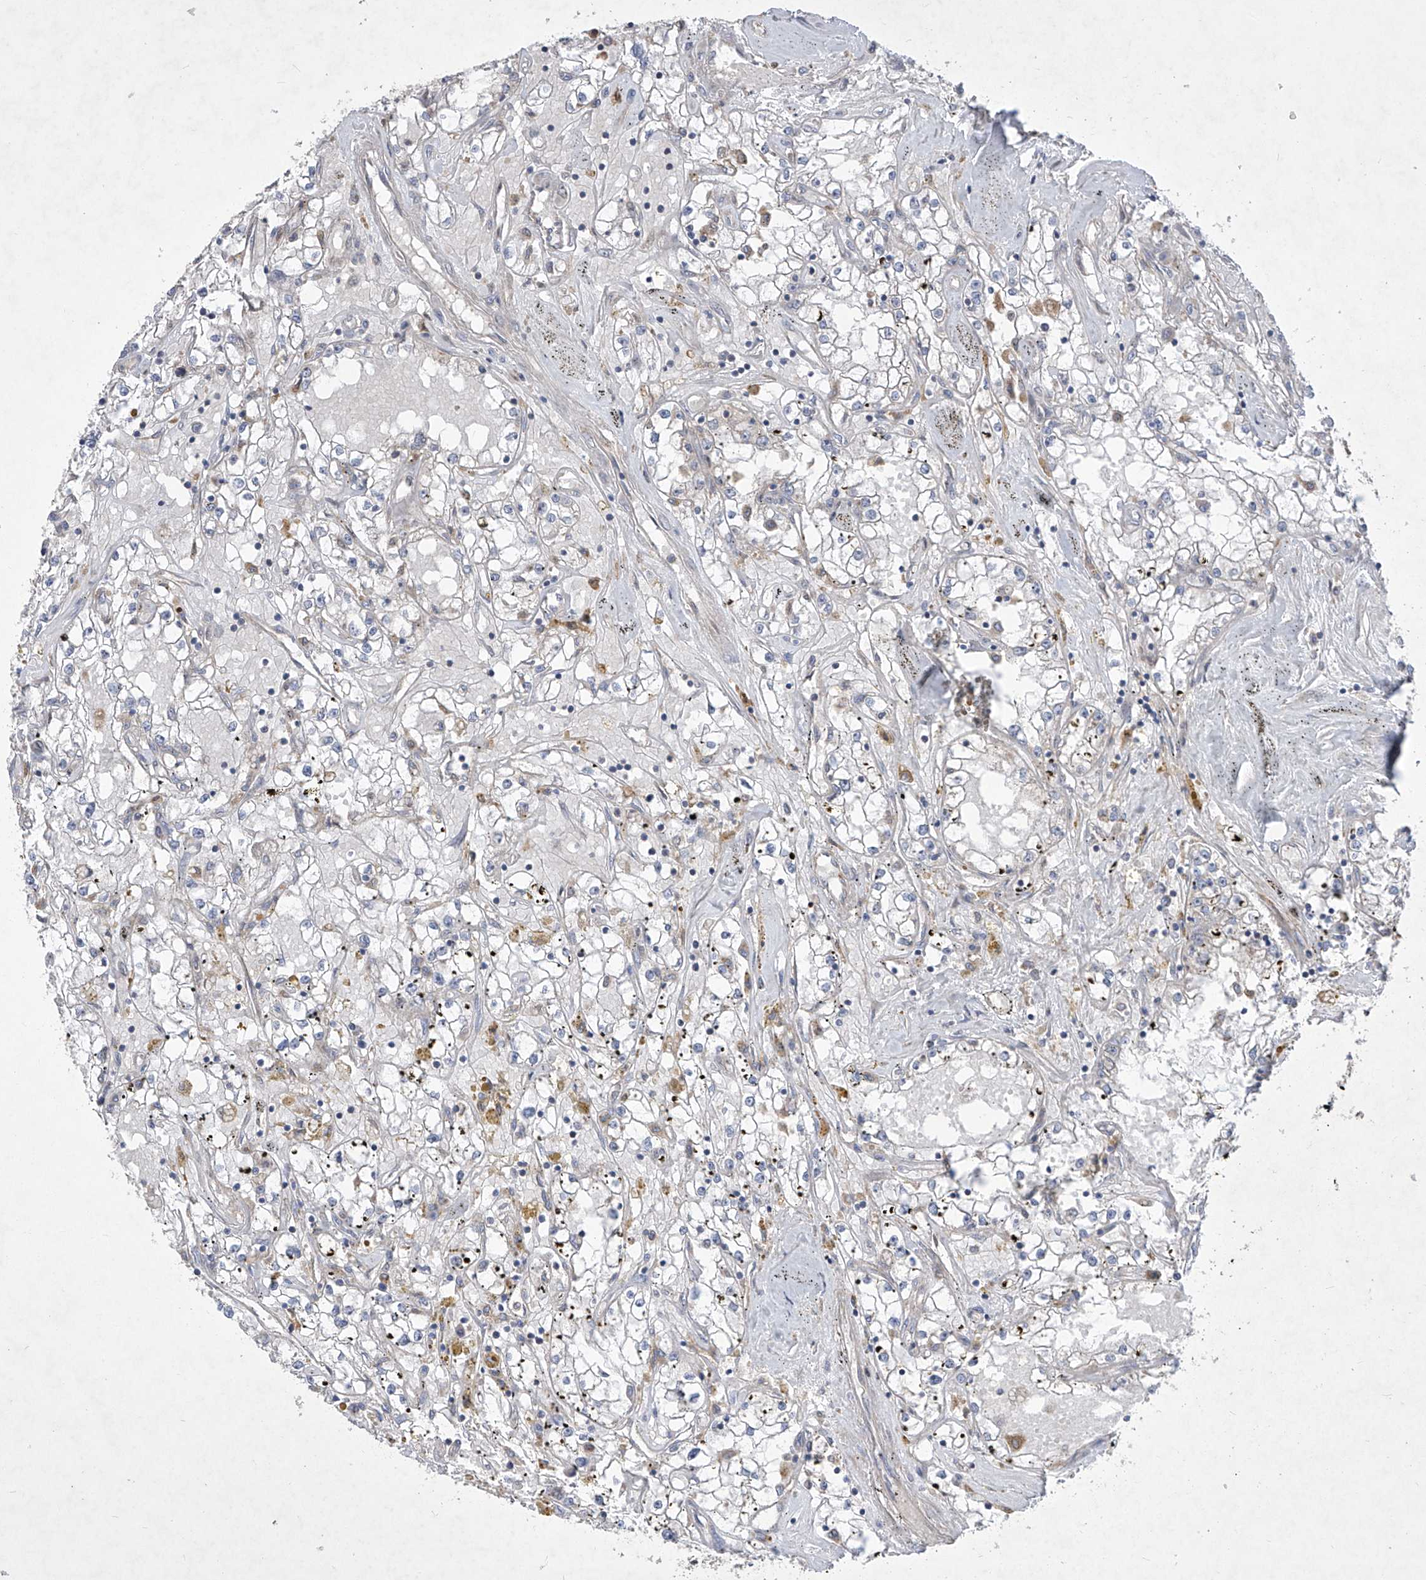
{"staining": {"intensity": "negative", "quantity": "none", "location": "none"}, "tissue": "renal cancer", "cell_type": "Tumor cells", "image_type": "cancer", "snomed": [{"axis": "morphology", "description": "Adenocarcinoma, NOS"}, {"axis": "topography", "description": "Kidney"}], "caption": "Tumor cells are negative for brown protein staining in renal cancer. (DAB (3,3'-diaminobenzidine) immunohistochemistry (IHC) visualized using brightfield microscopy, high magnification).", "gene": "COQ3", "patient": {"sex": "male", "age": 56}}